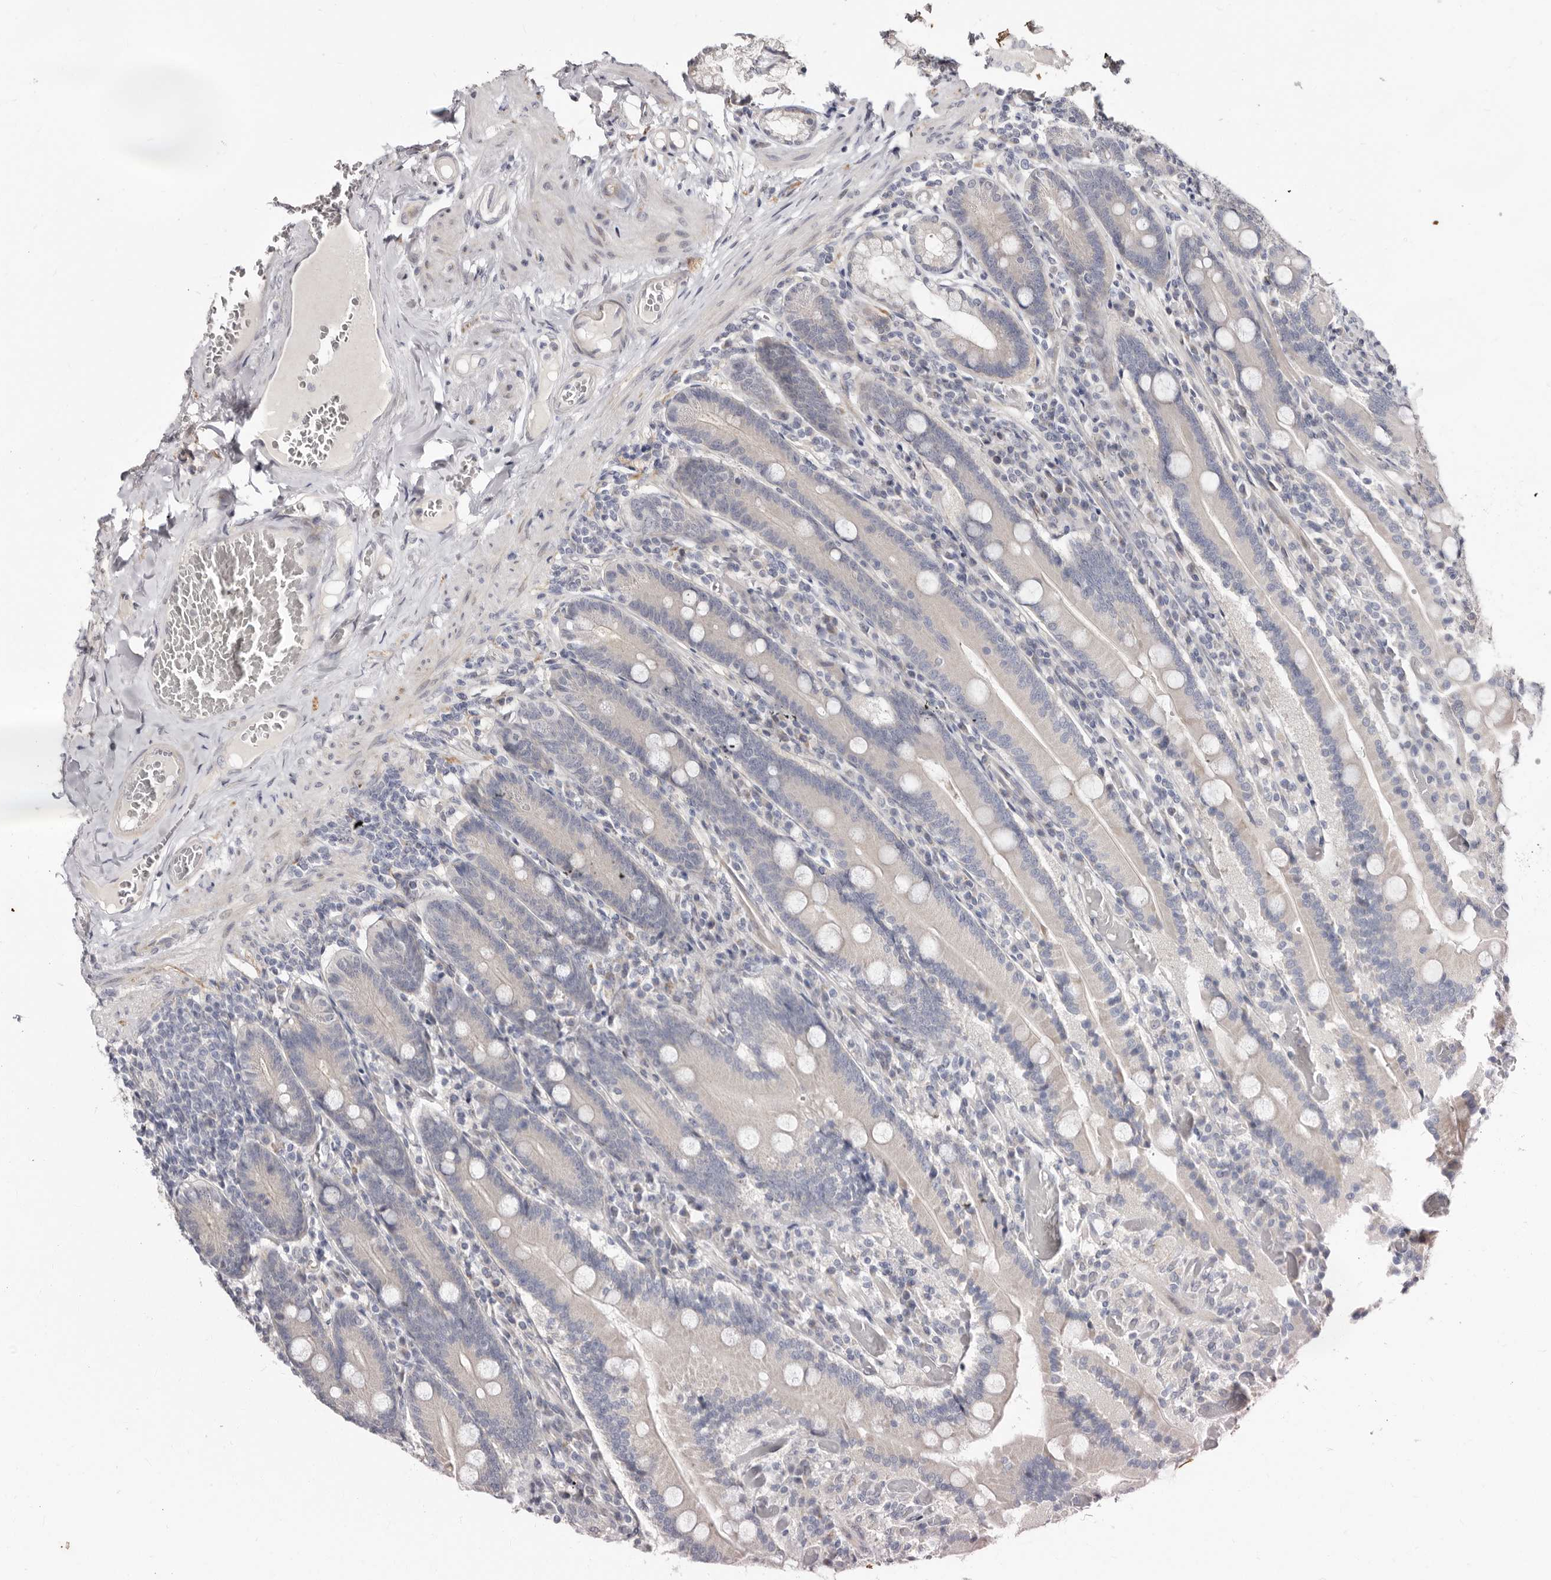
{"staining": {"intensity": "moderate", "quantity": "25%-75%", "location": "cytoplasmic/membranous"}, "tissue": "duodenum", "cell_type": "Glandular cells", "image_type": "normal", "snomed": [{"axis": "morphology", "description": "Normal tissue, NOS"}, {"axis": "topography", "description": "Duodenum"}], "caption": "DAB immunohistochemical staining of unremarkable duodenum shows moderate cytoplasmic/membranous protein staining in about 25%-75% of glandular cells. Nuclei are stained in blue.", "gene": "KLHL4", "patient": {"sex": "female", "age": 62}}